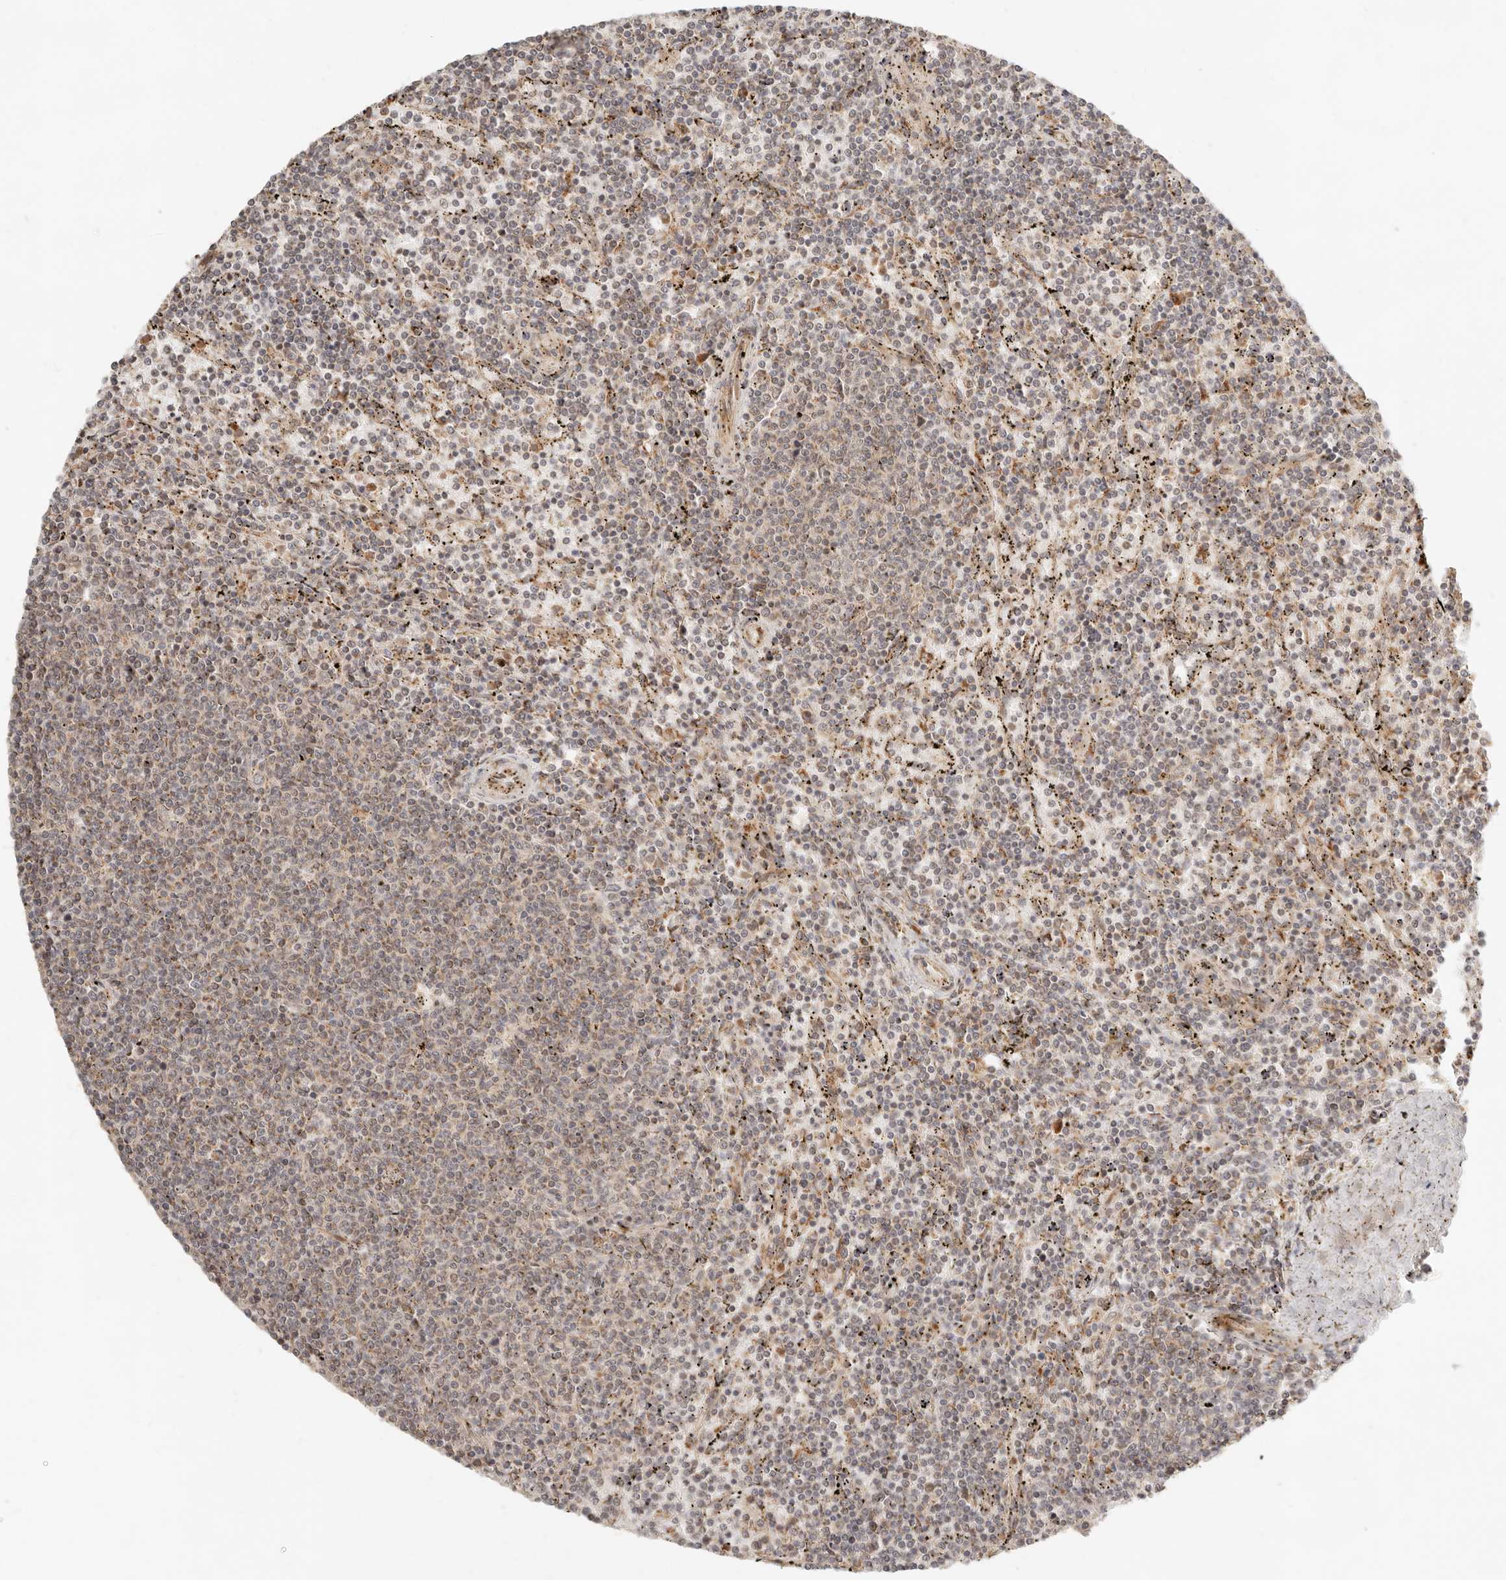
{"staining": {"intensity": "weak", "quantity": "<25%", "location": "cytoplasmic/membranous"}, "tissue": "lymphoma", "cell_type": "Tumor cells", "image_type": "cancer", "snomed": [{"axis": "morphology", "description": "Malignant lymphoma, non-Hodgkin's type, Low grade"}, {"axis": "topography", "description": "Spleen"}], "caption": "Malignant lymphoma, non-Hodgkin's type (low-grade) was stained to show a protein in brown. There is no significant staining in tumor cells. Brightfield microscopy of immunohistochemistry stained with DAB (brown) and hematoxylin (blue), captured at high magnification.", "gene": "BAALC", "patient": {"sex": "female", "age": 50}}